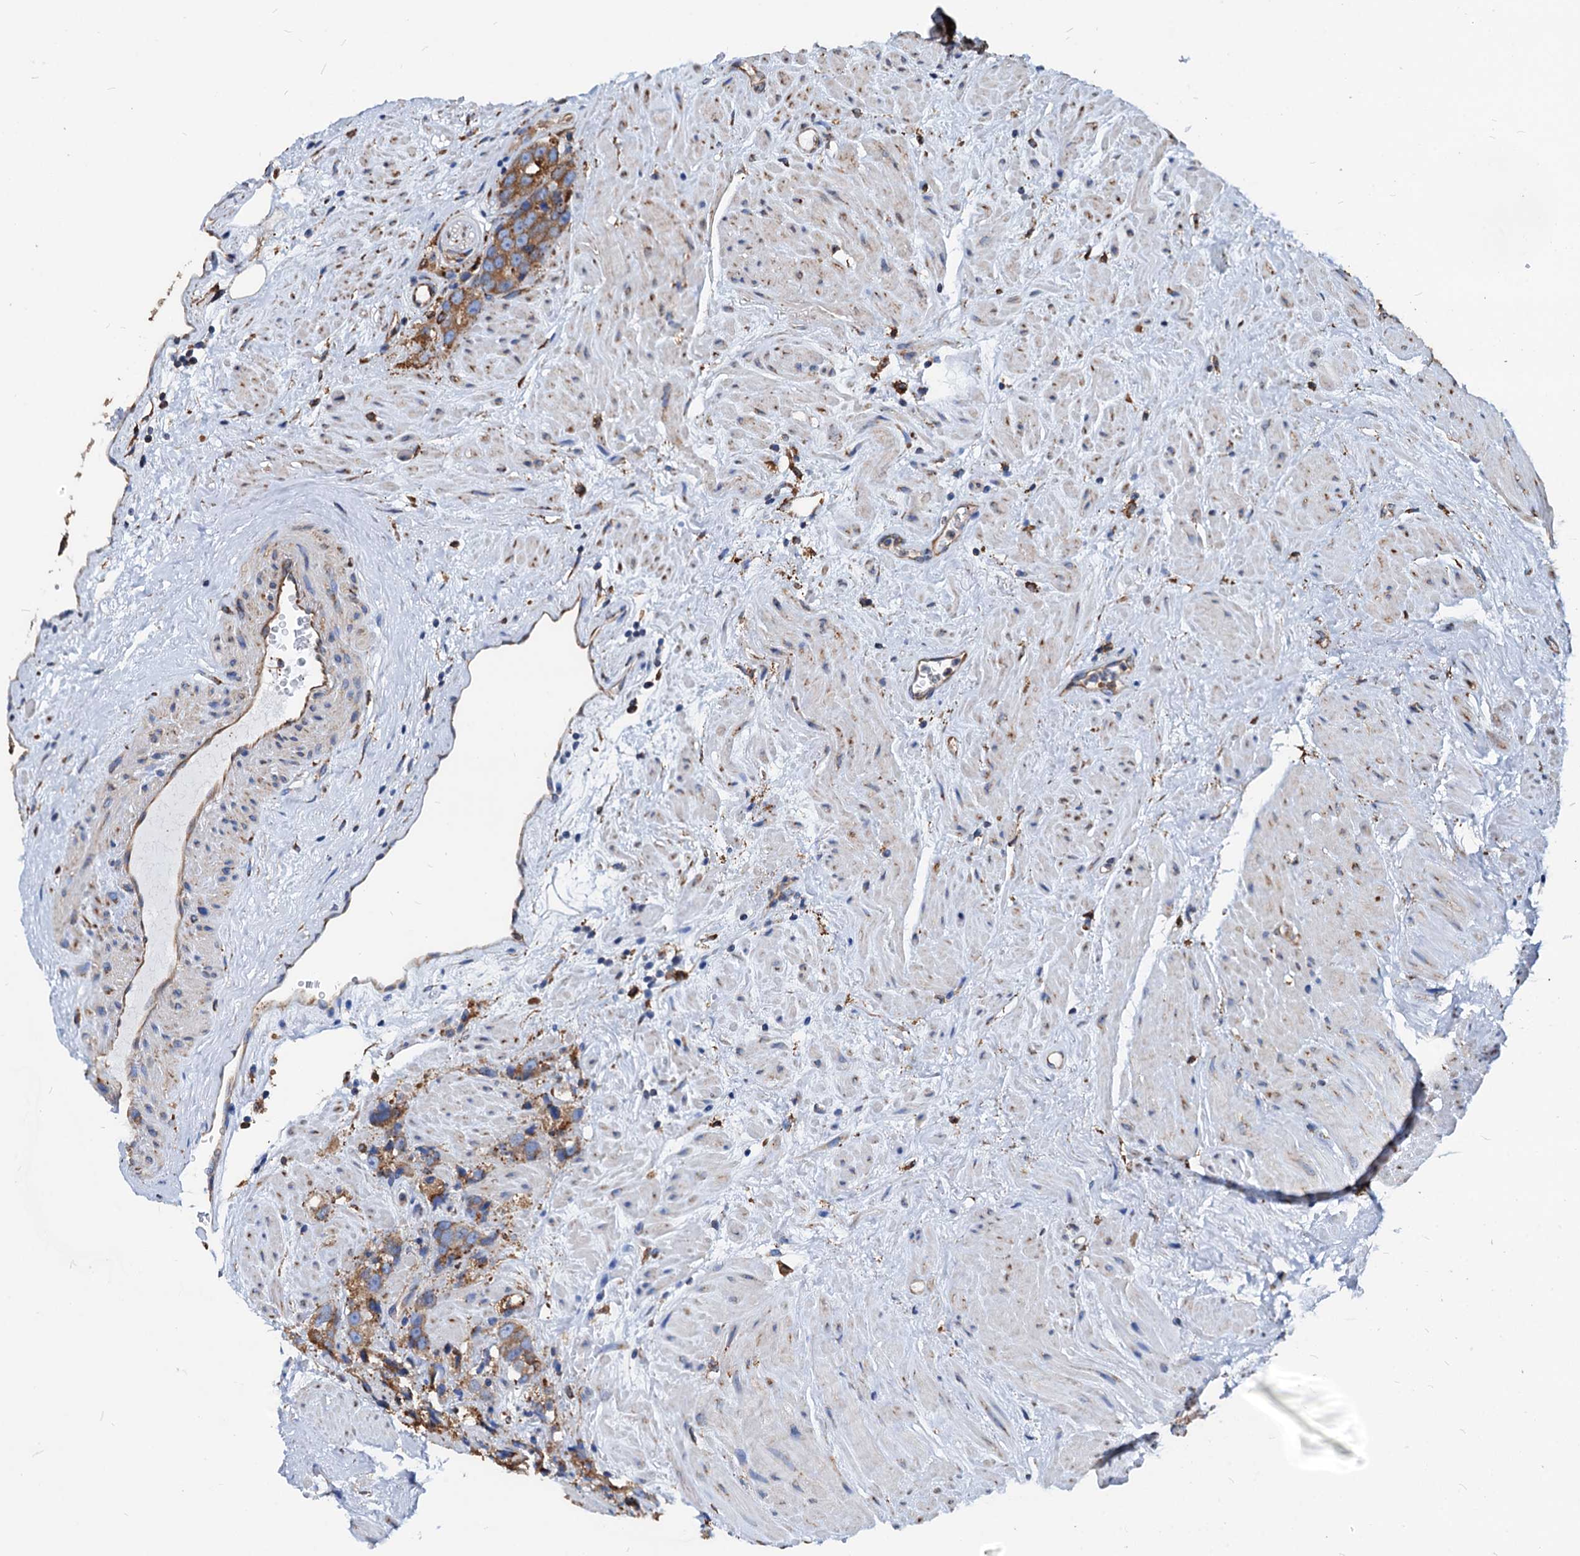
{"staining": {"intensity": "moderate", "quantity": ">75%", "location": "cytoplasmic/membranous"}, "tissue": "prostate cancer", "cell_type": "Tumor cells", "image_type": "cancer", "snomed": [{"axis": "morphology", "description": "Adenocarcinoma, NOS"}, {"axis": "topography", "description": "Prostate"}], "caption": "About >75% of tumor cells in human prostate cancer demonstrate moderate cytoplasmic/membranous protein staining as visualized by brown immunohistochemical staining.", "gene": "HSPA5", "patient": {"sex": "male", "age": 79}}